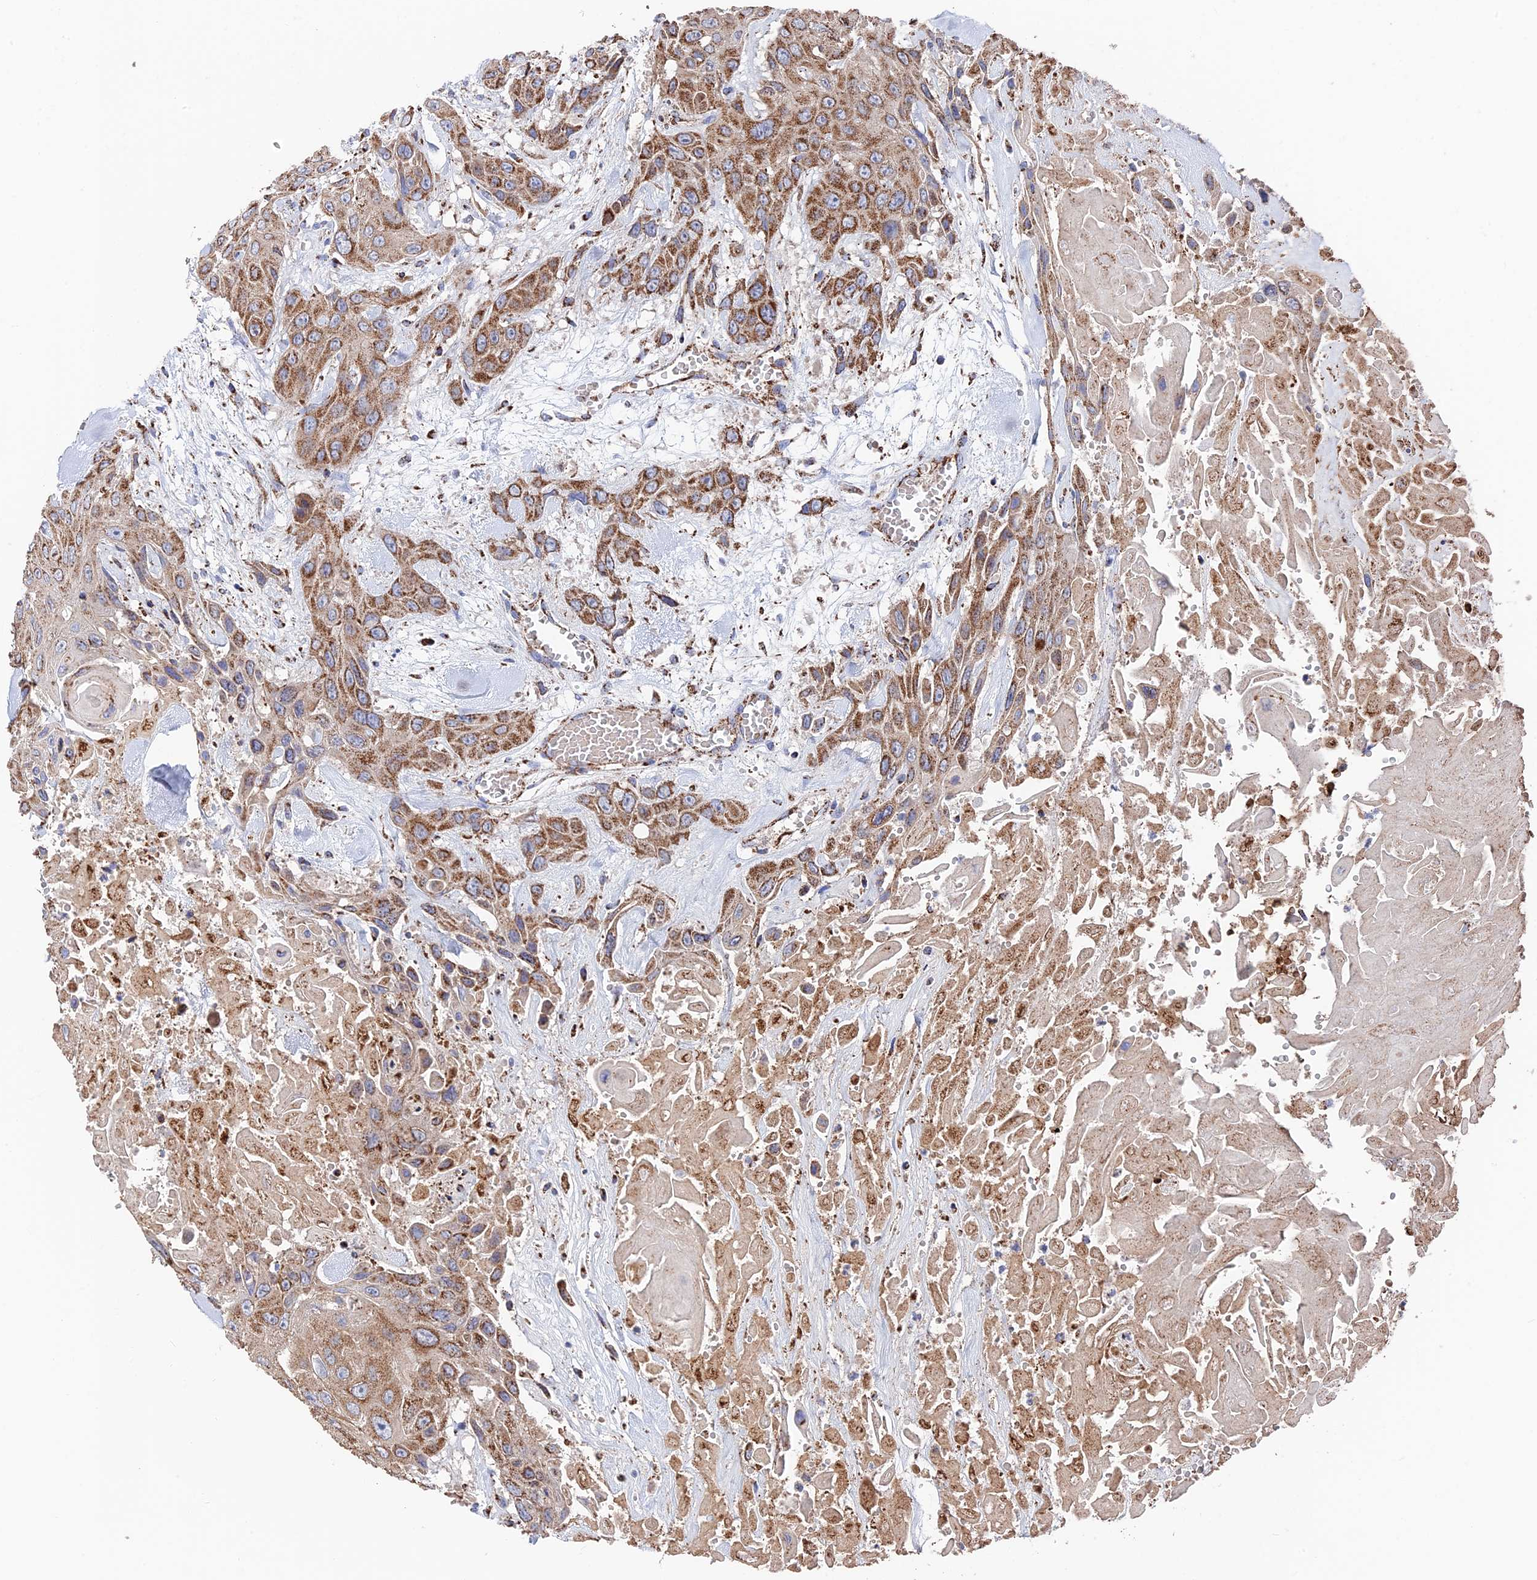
{"staining": {"intensity": "moderate", "quantity": ">75%", "location": "cytoplasmic/membranous"}, "tissue": "head and neck cancer", "cell_type": "Tumor cells", "image_type": "cancer", "snomed": [{"axis": "morphology", "description": "Squamous cell carcinoma, NOS"}, {"axis": "topography", "description": "Head-Neck"}], "caption": "Protein expression analysis of human head and neck squamous cell carcinoma reveals moderate cytoplasmic/membranous positivity in approximately >75% of tumor cells.", "gene": "HAUS8", "patient": {"sex": "male", "age": 81}}